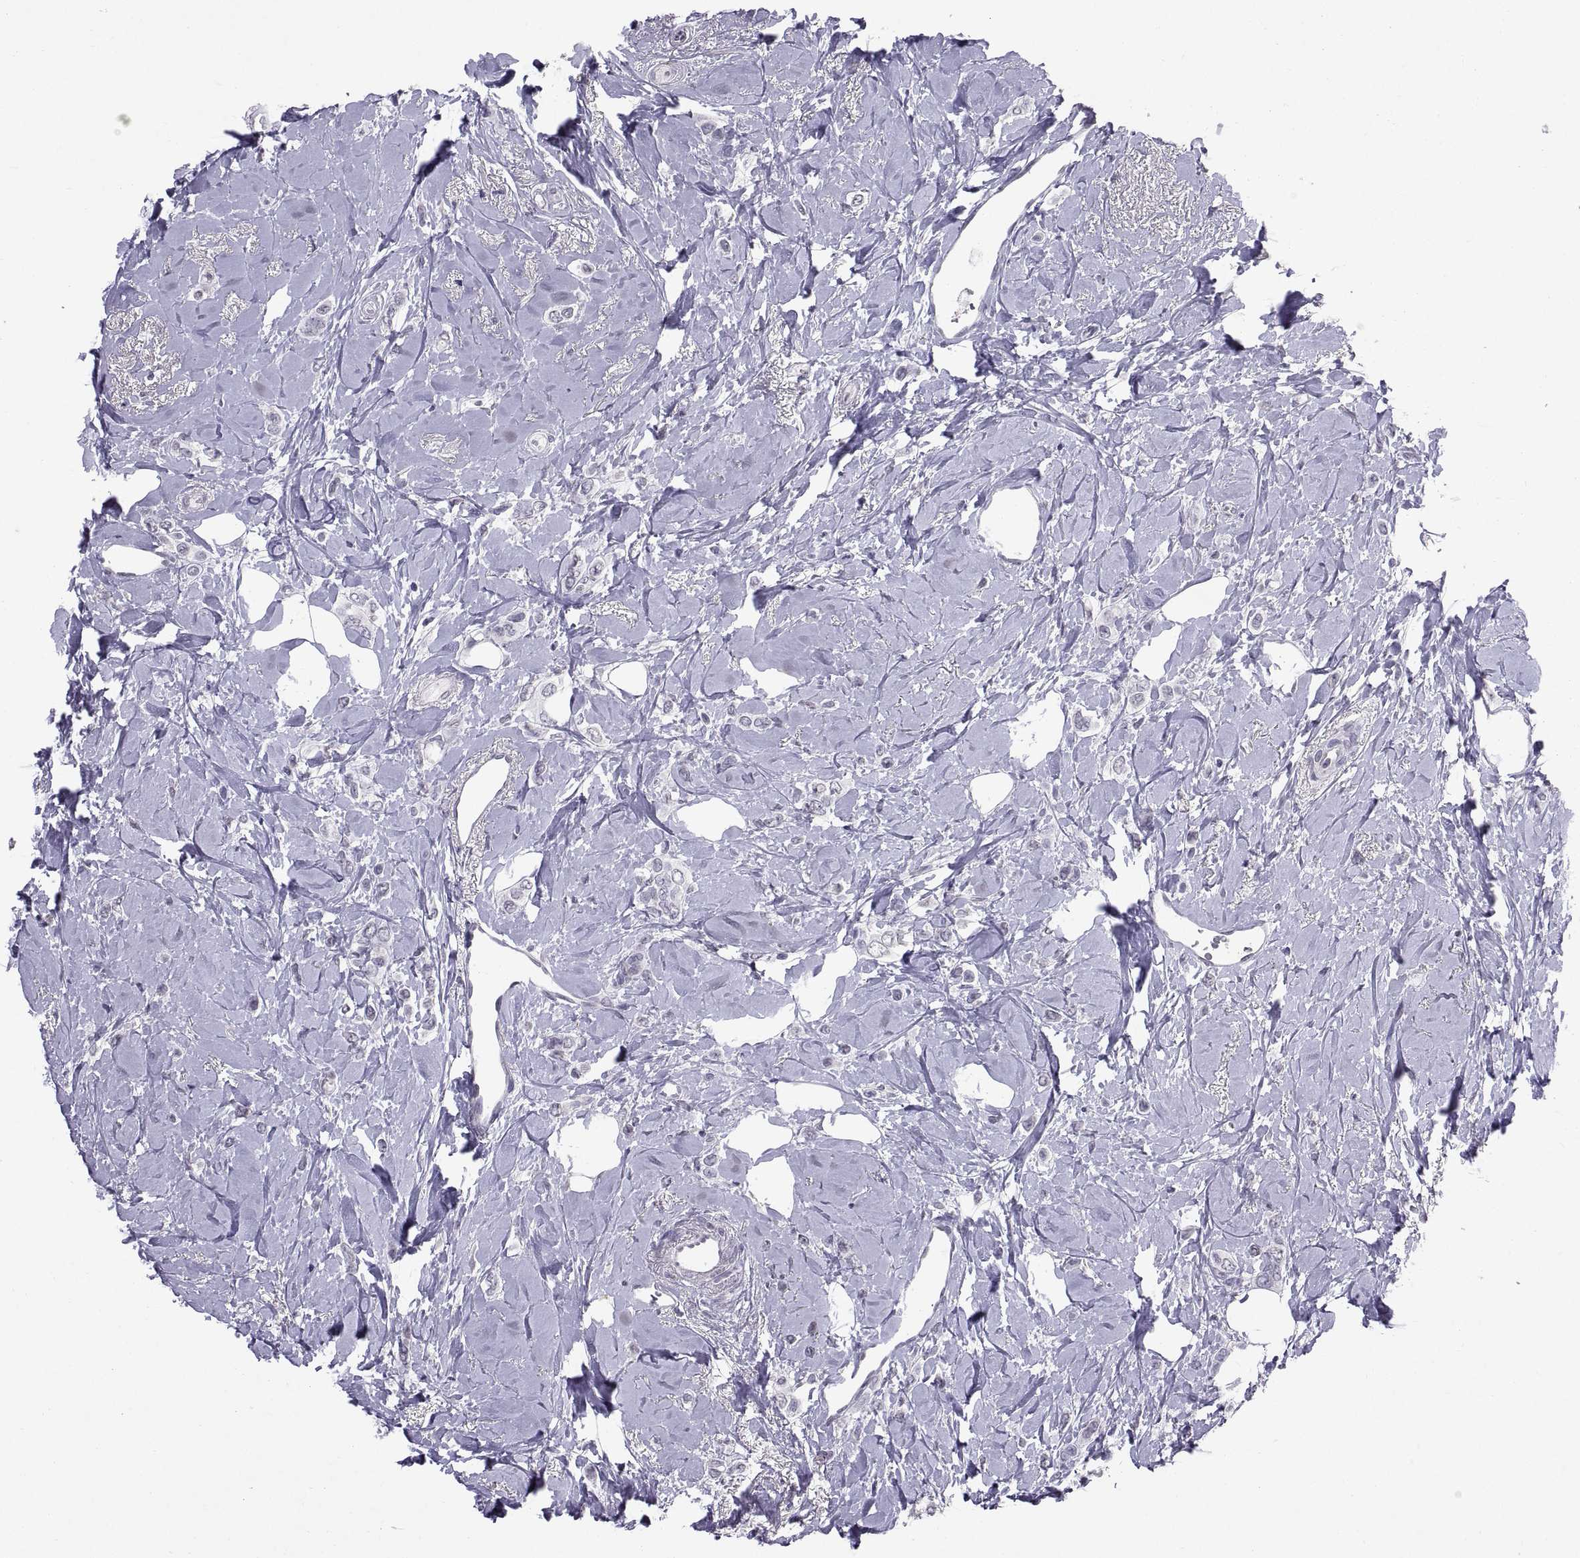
{"staining": {"intensity": "negative", "quantity": "none", "location": "none"}, "tissue": "breast cancer", "cell_type": "Tumor cells", "image_type": "cancer", "snomed": [{"axis": "morphology", "description": "Lobular carcinoma"}, {"axis": "topography", "description": "Breast"}], "caption": "A histopathology image of human breast cancer is negative for staining in tumor cells.", "gene": "KRT77", "patient": {"sex": "female", "age": 66}}